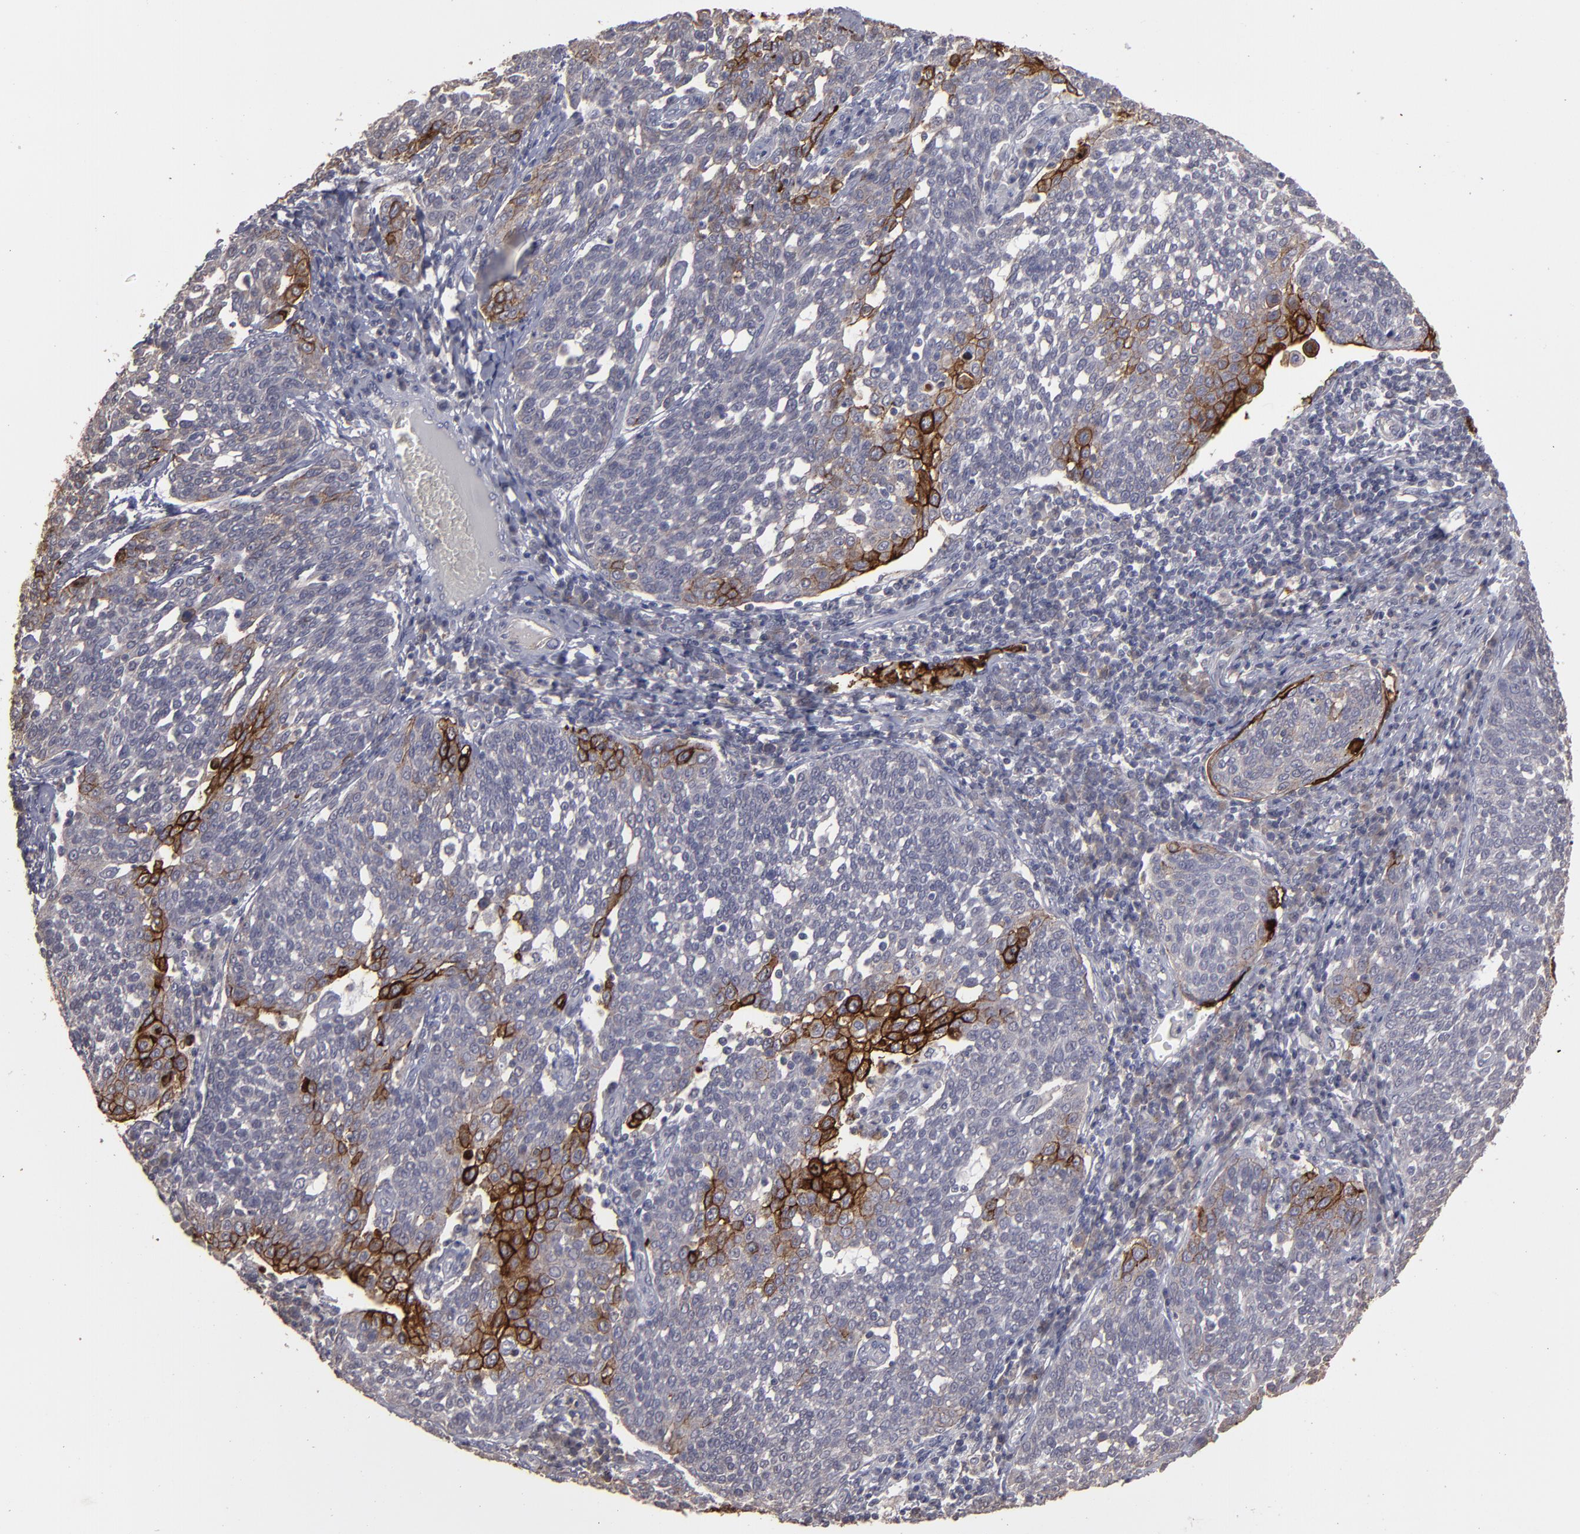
{"staining": {"intensity": "strong", "quantity": "<25%", "location": "cytoplasmic/membranous"}, "tissue": "cervical cancer", "cell_type": "Tumor cells", "image_type": "cancer", "snomed": [{"axis": "morphology", "description": "Squamous cell carcinoma, NOS"}, {"axis": "topography", "description": "Cervix"}], "caption": "Human cervical cancer (squamous cell carcinoma) stained with a protein marker displays strong staining in tumor cells.", "gene": "CD55", "patient": {"sex": "female", "age": 34}}